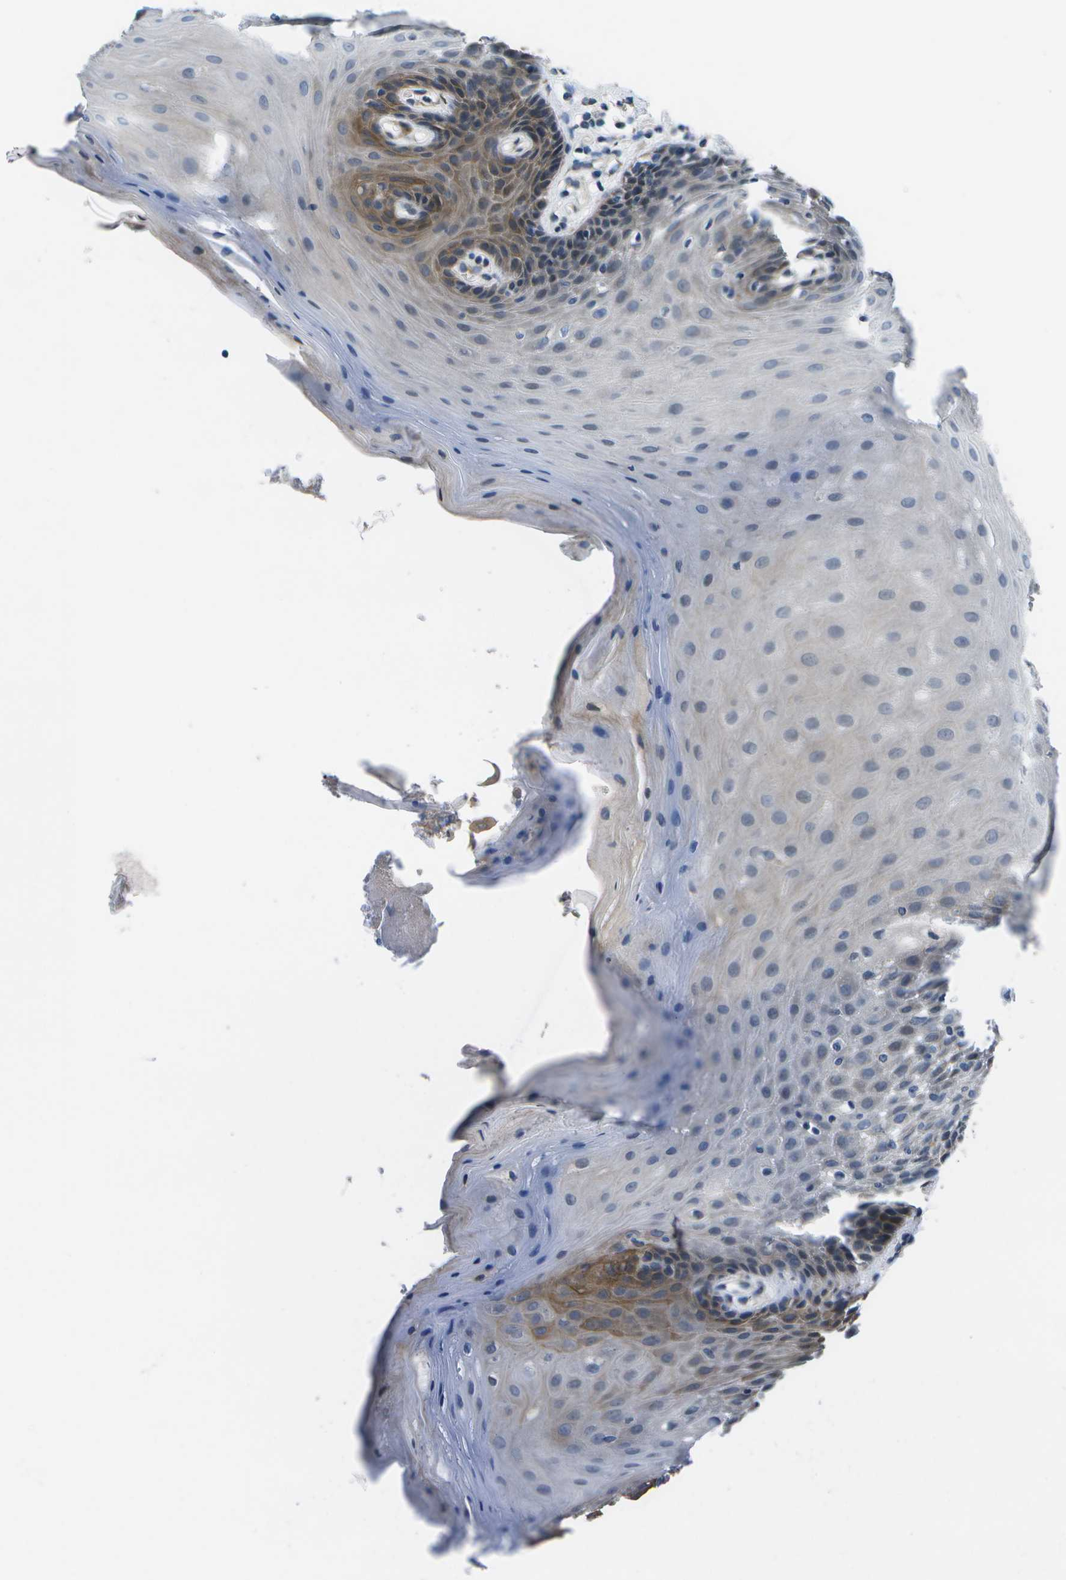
{"staining": {"intensity": "moderate", "quantity": "25%-75%", "location": "cytoplasmic/membranous"}, "tissue": "oral mucosa", "cell_type": "Squamous epithelial cells", "image_type": "normal", "snomed": [{"axis": "morphology", "description": "Normal tissue, NOS"}, {"axis": "morphology", "description": "Squamous cell carcinoma, NOS"}, {"axis": "topography", "description": "Oral tissue"}, {"axis": "topography", "description": "Head-Neck"}], "caption": "IHC histopathology image of unremarkable human oral mucosa stained for a protein (brown), which reveals medium levels of moderate cytoplasmic/membranous positivity in about 25%-75% of squamous epithelial cells.", "gene": "P3H1", "patient": {"sex": "male", "age": 71}}